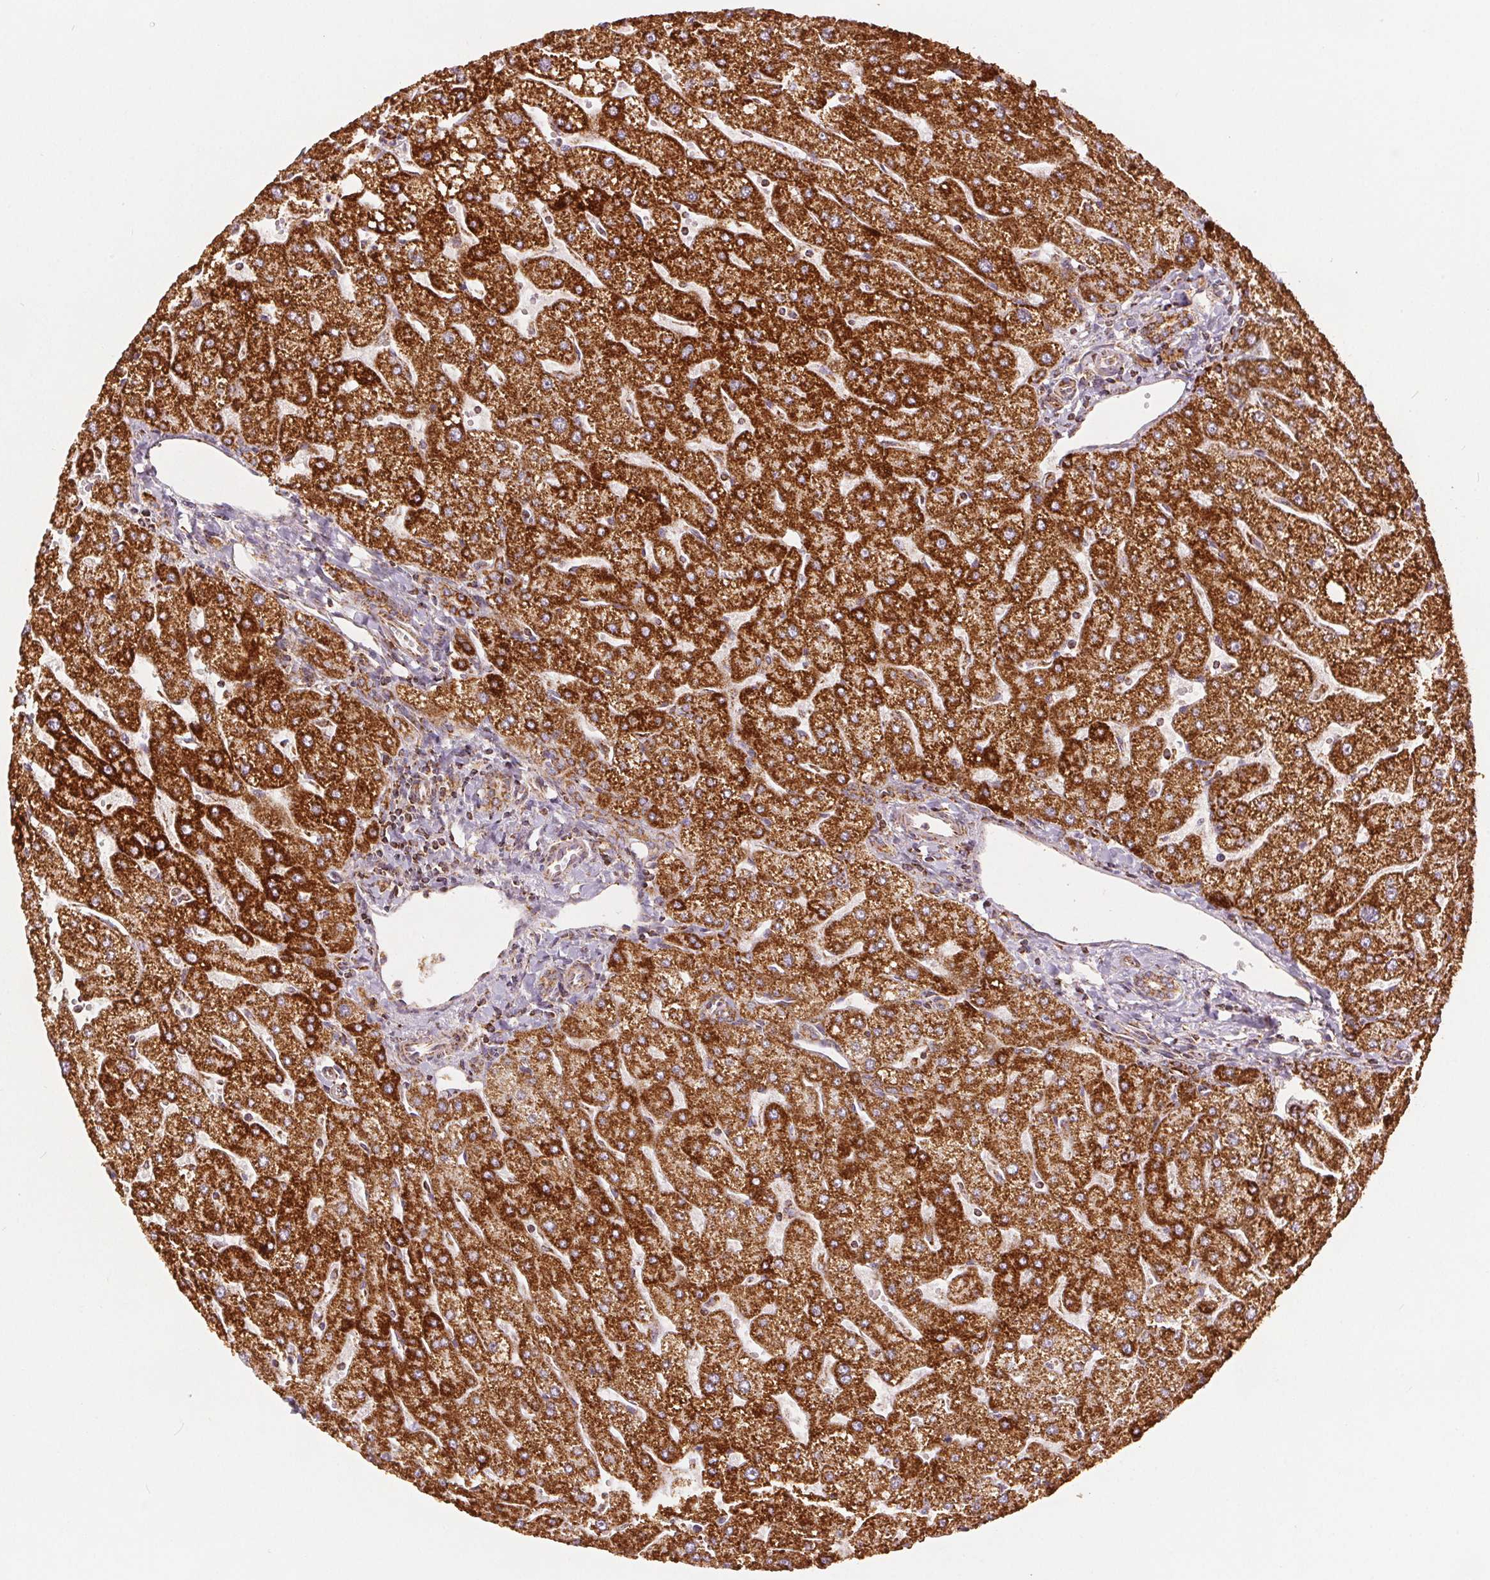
{"staining": {"intensity": "moderate", "quantity": ">75%", "location": "cytoplasmic/membranous"}, "tissue": "liver", "cell_type": "Cholangiocytes", "image_type": "normal", "snomed": [{"axis": "morphology", "description": "Normal tissue, NOS"}, {"axis": "topography", "description": "Liver"}], "caption": "Protein analysis of unremarkable liver reveals moderate cytoplasmic/membranous staining in about >75% of cholangiocytes. (IHC, brightfield microscopy, high magnification).", "gene": "SDHB", "patient": {"sex": "male", "age": 67}}